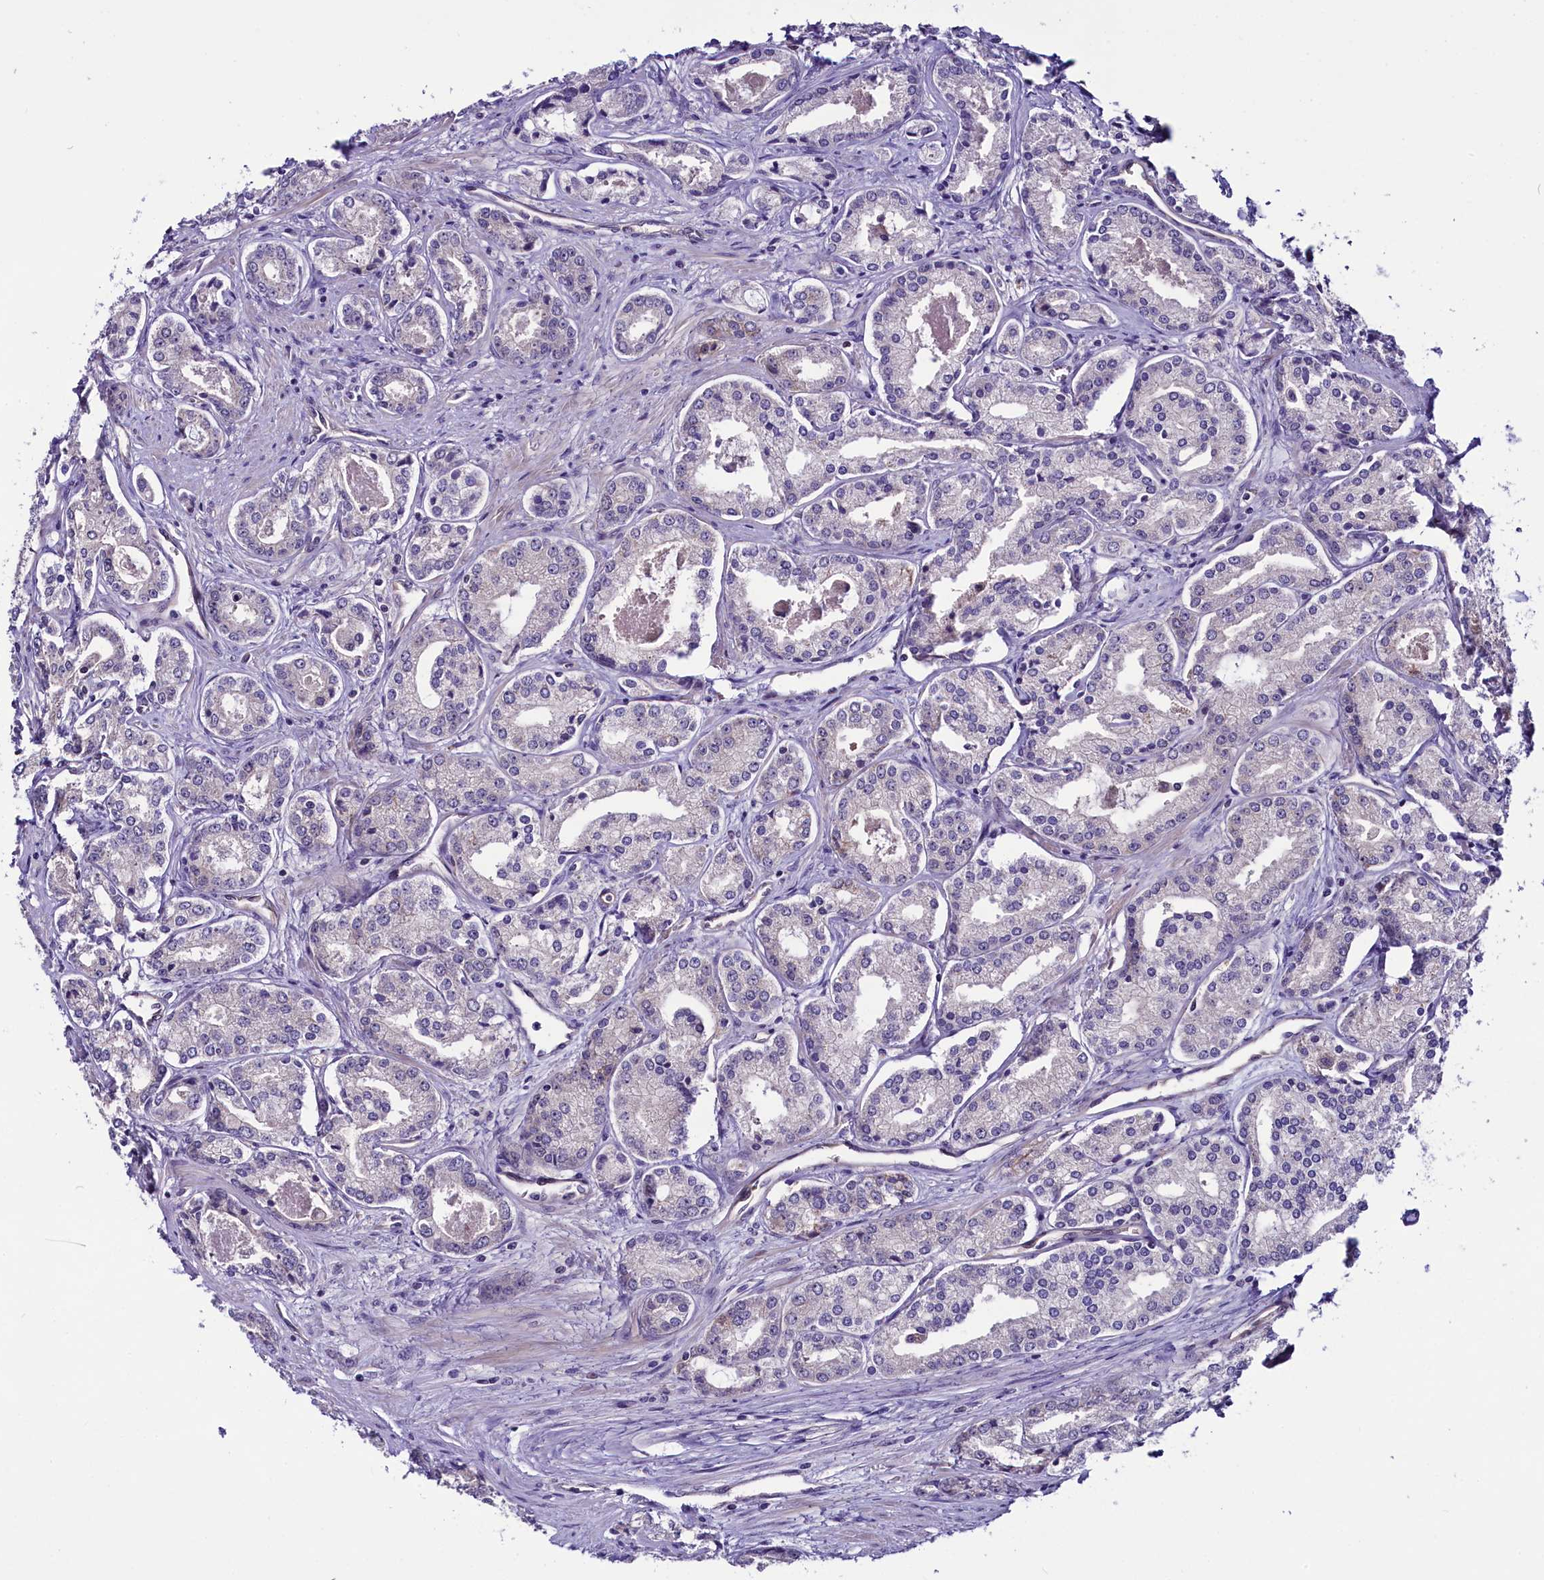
{"staining": {"intensity": "negative", "quantity": "none", "location": "none"}, "tissue": "prostate cancer", "cell_type": "Tumor cells", "image_type": "cancer", "snomed": [{"axis": "morphology", "description": "Adenocarcinoma, Low grade"}, {"axis": "topography", "description": "Prostate"}], "caption": "High power microscopy photomicrograph of an IHC histopathology image of prostate cancer, revealing no significant staining in tumor cells. (DAB immunohistochemistry (IHC) with hematoxylin counter stain).", "gene": "C9orf40", "patient": {"sex": "male", "age": 68}}